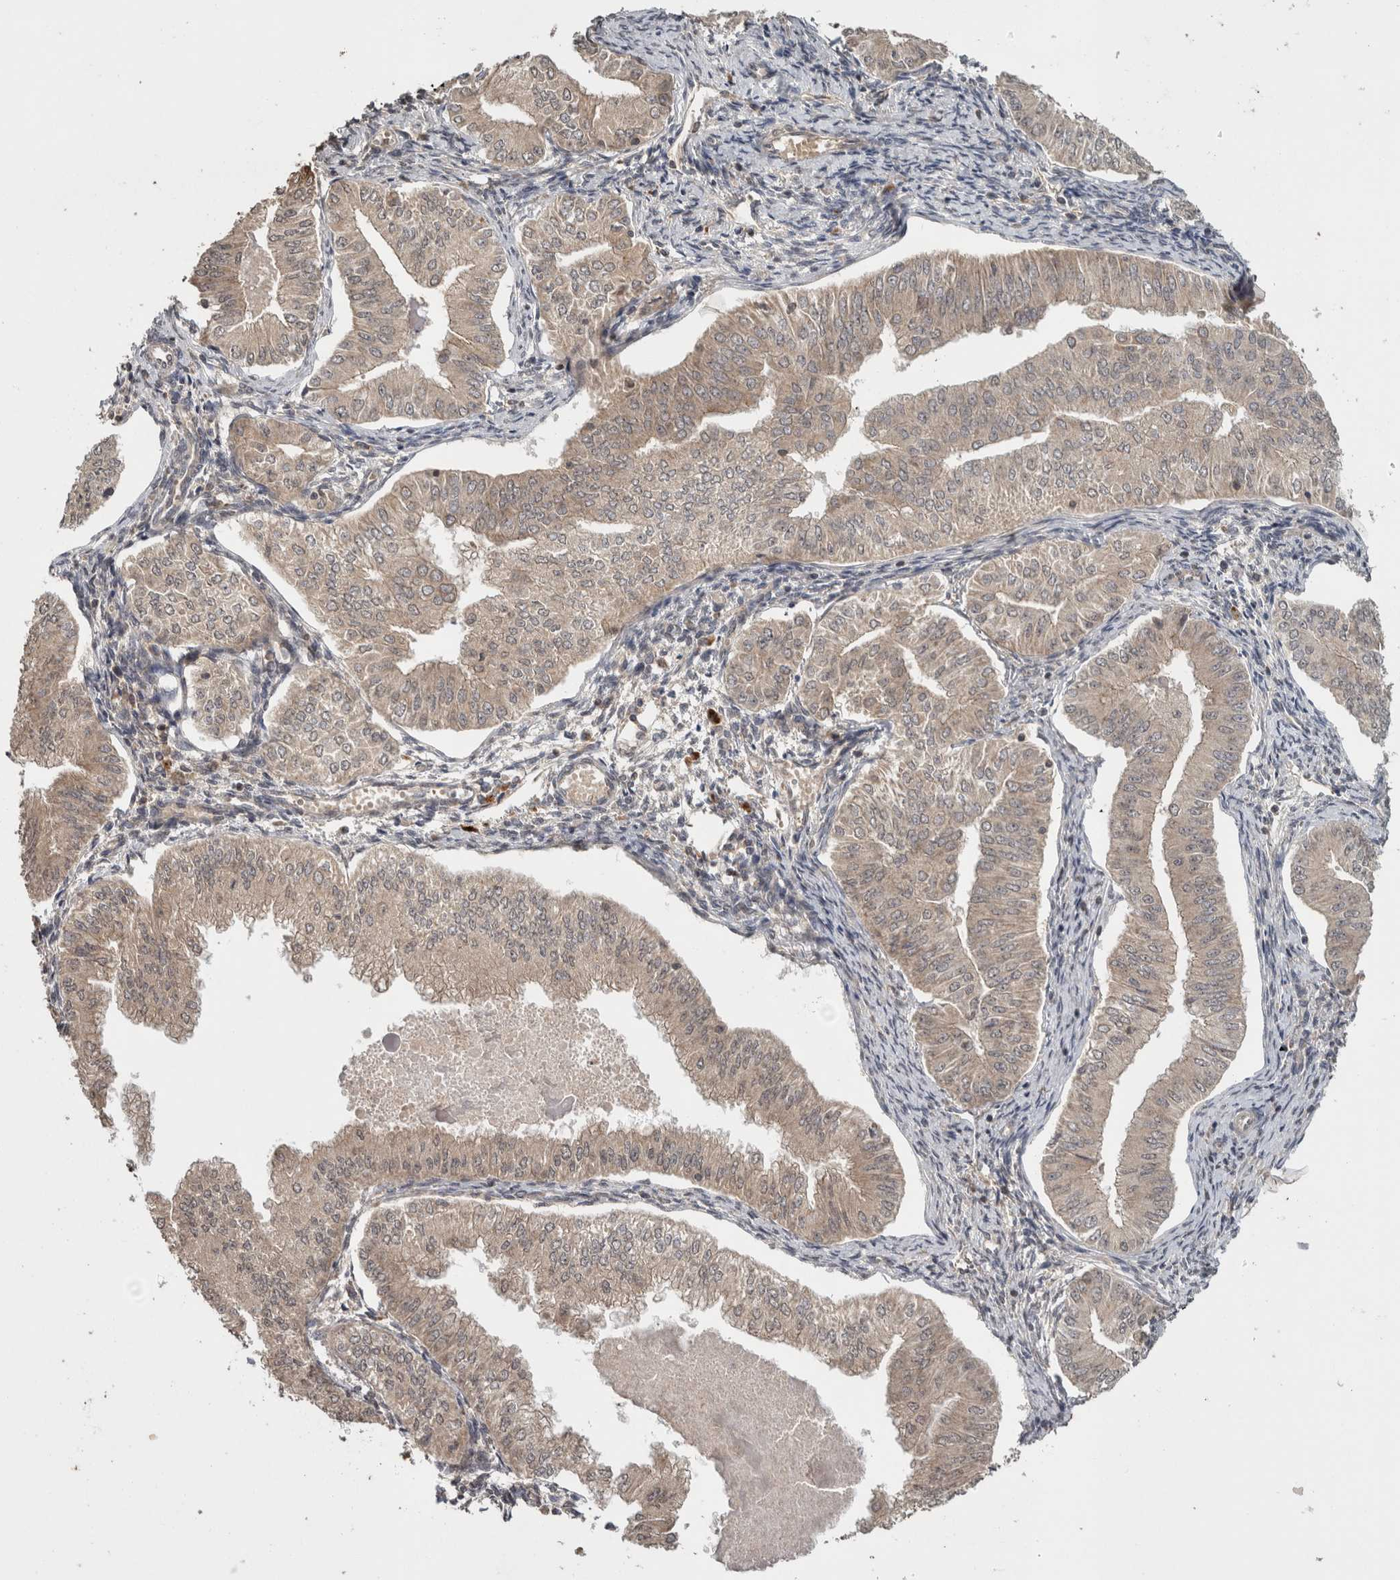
{"staining": {"intensity": "weak", "quantity": "<25%", "location": "cytoplasmic/membranous"}, "tissue": "endometrial cancer", "cell_type": "Tumor cells", "image_type": "cancer", "snomed": [{"axis": "morphology", "description": "Normal tissue, NOS"}, {"axis": "morphology", "description": "Adenocarcinoma, NOS"}, {"axis": "topography", "description": "Endometrium"}], "caption": "Immunohistochemistry of adenocarcinoma (endometrial) demonstrates no positivity in tumor cells.", "gene": "HMOX2", "patient": {"sex": "female", "age": 53}}